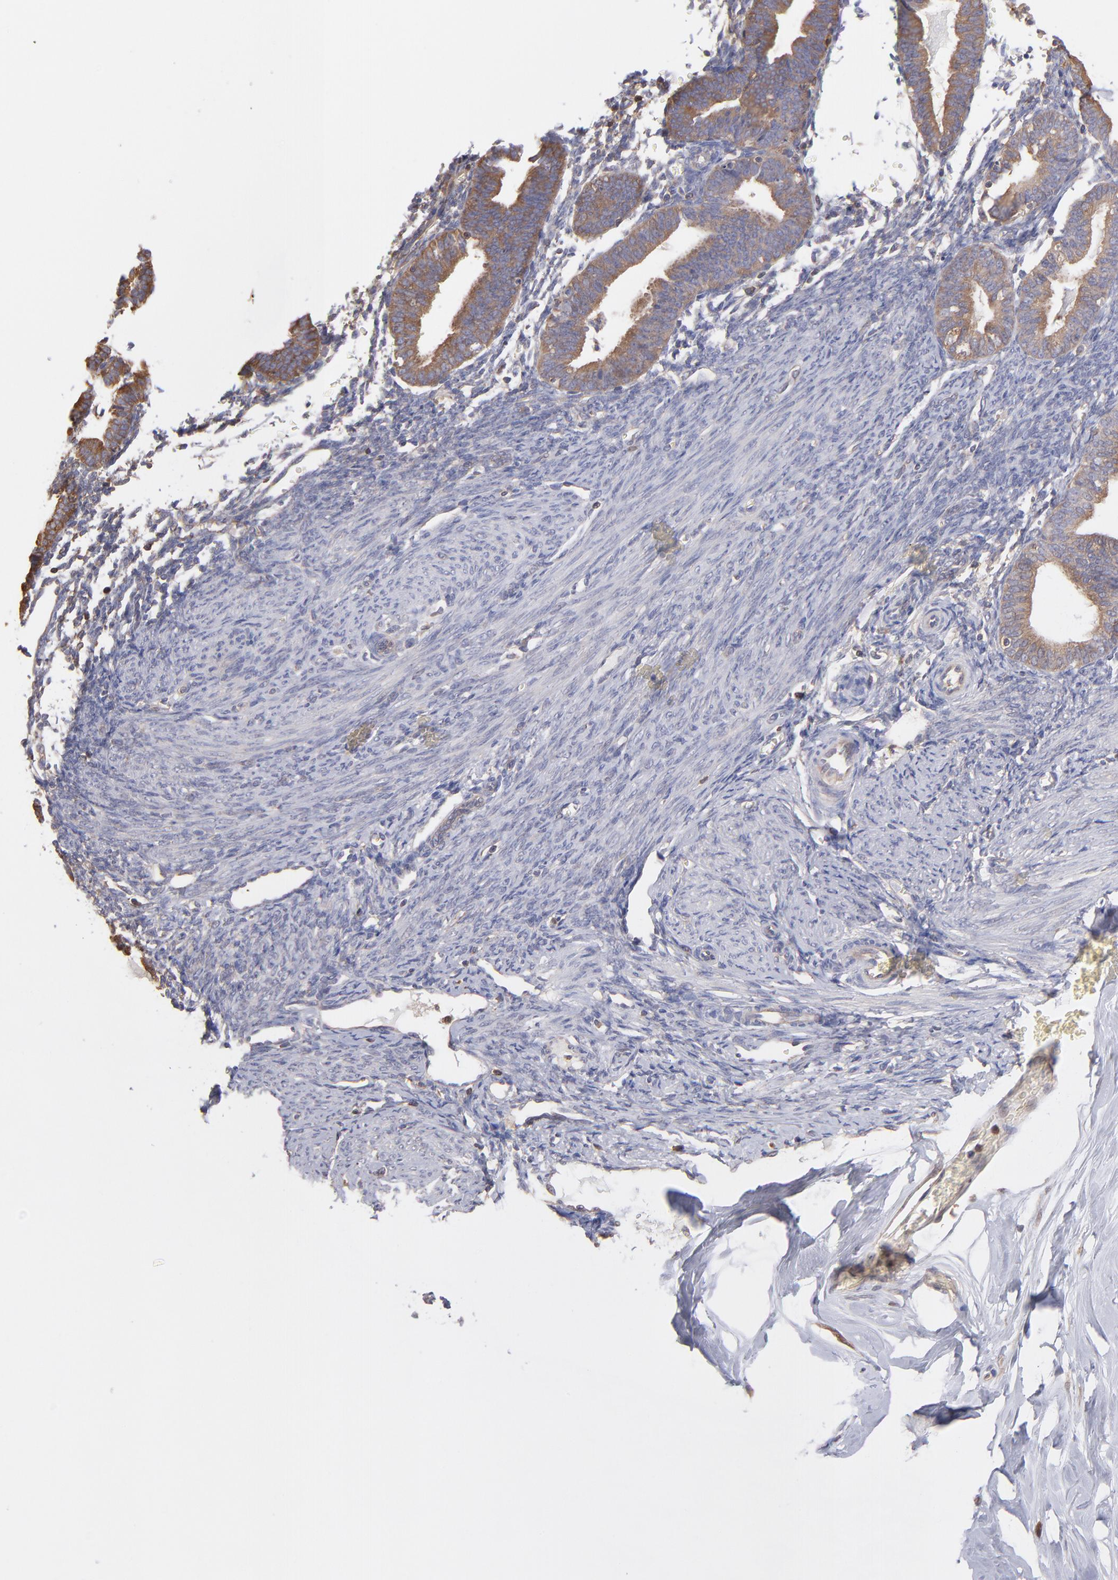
{"staining": {"intensity": "weak", "quantity": "25%-75%", "location": "cytoplasmic/membranous"}, "tissue": "endometrium", "cell_type": "Cells in endometrial stroma", "image_type": "normal", "snomed": [{"axis": "morphology", "description": "Normal tissue, NOS"}, {"axis": "topography", "description": "Endometrium"}], "caption": "Endometrium was stained to show a protein in brown. There is low levels of weak cytoplasmic/membranous expression in about 25%-75% of cells in endometrial stroma. The protein of interest is stained brown, and the nuclei are stained in blue (DAB IHC with brightfield microscopy, high magnification).", "gene": "MAP2K2", "patient": {"sex": "female", "age": 61}}